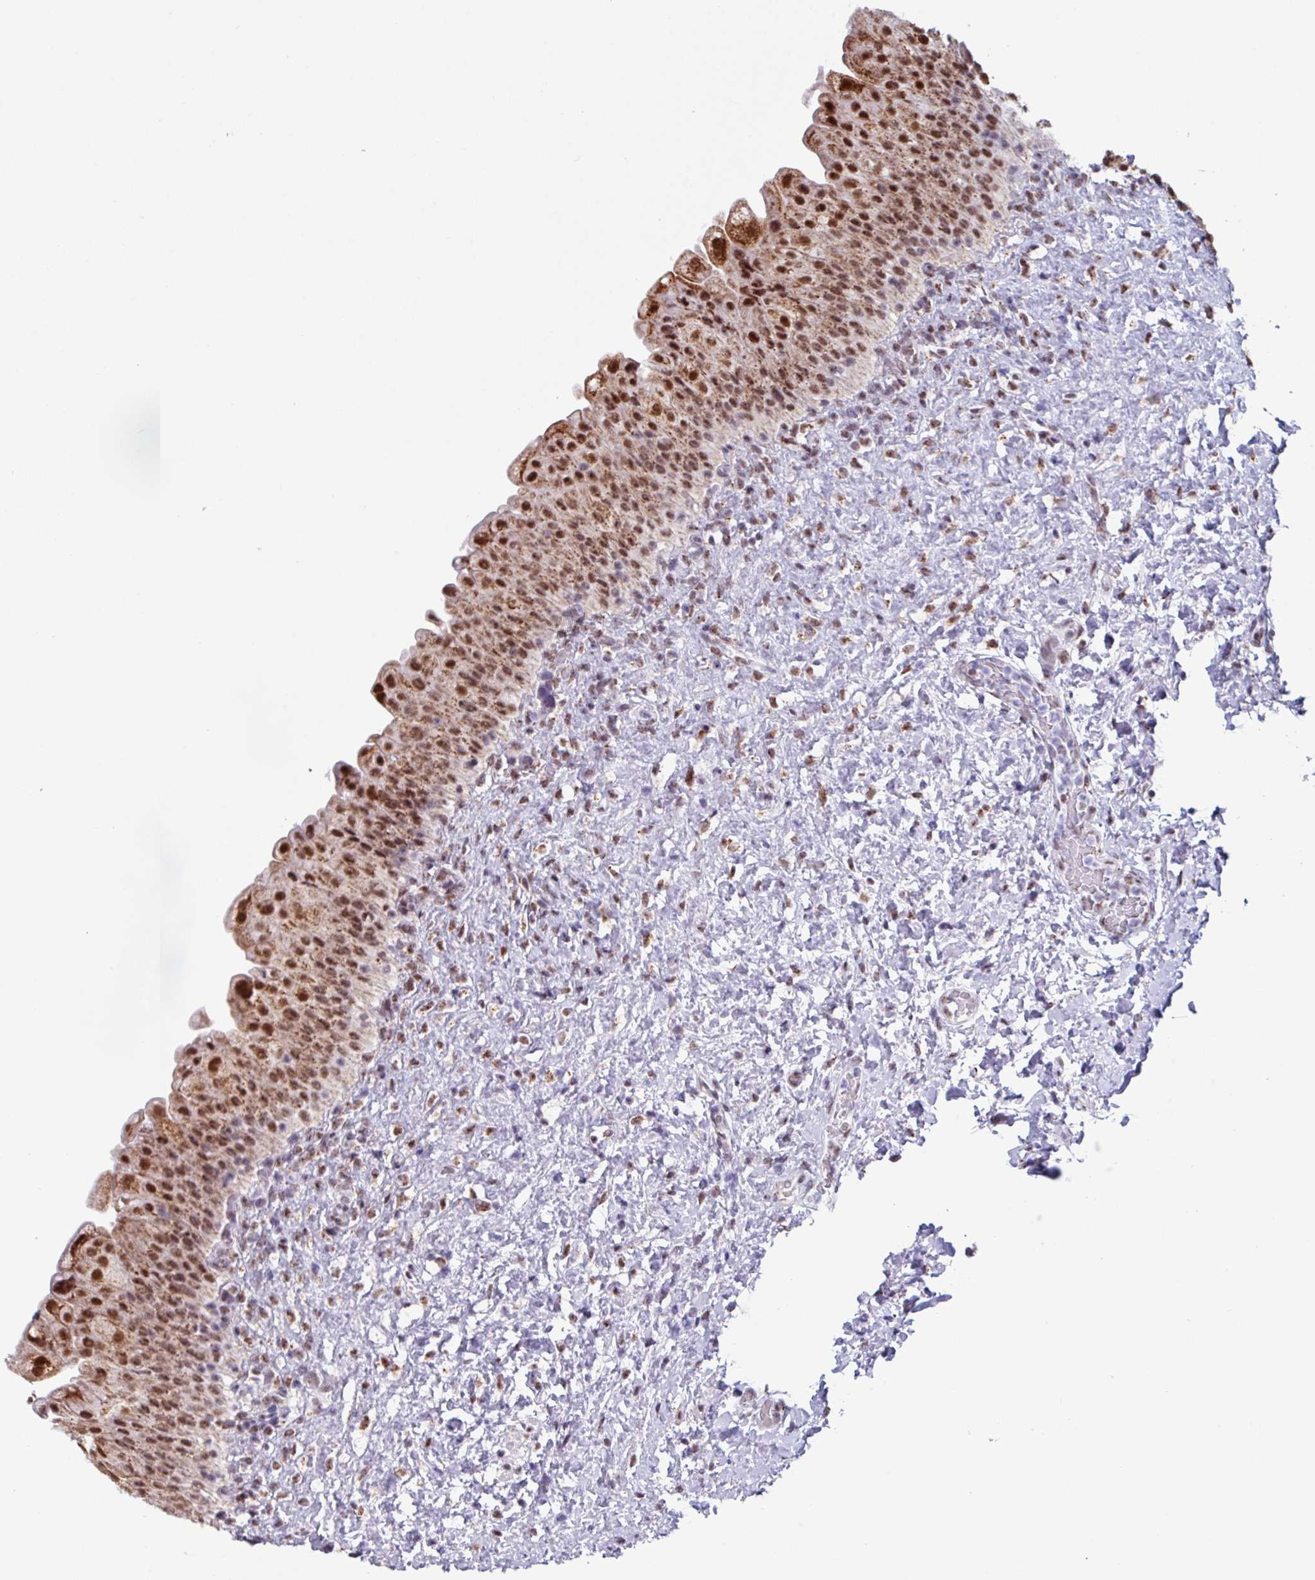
{"staining": {"intensity": "strong", "quantity": ">75%", "location": "cytoplasmic/membranous,nuclear"}, "tissue": "urinary bladder", "cell_type": "Urothelial cells", "image_type": "normal", "snomed": [{"axis": "morphology", "description": "Normal tissue, NOS"}, {"axis": "topography", "description": "Urinary bladder"}], "caption": "Immunohistochemical staining of unremarkable urinary bladder demonstrates >75% levels of strong cytoplasmic/membranous,nuclear protein staining in about >75% of urothelial cells.", "gene": "PUF60", "patient": {"sex": "female", "age": 27}}